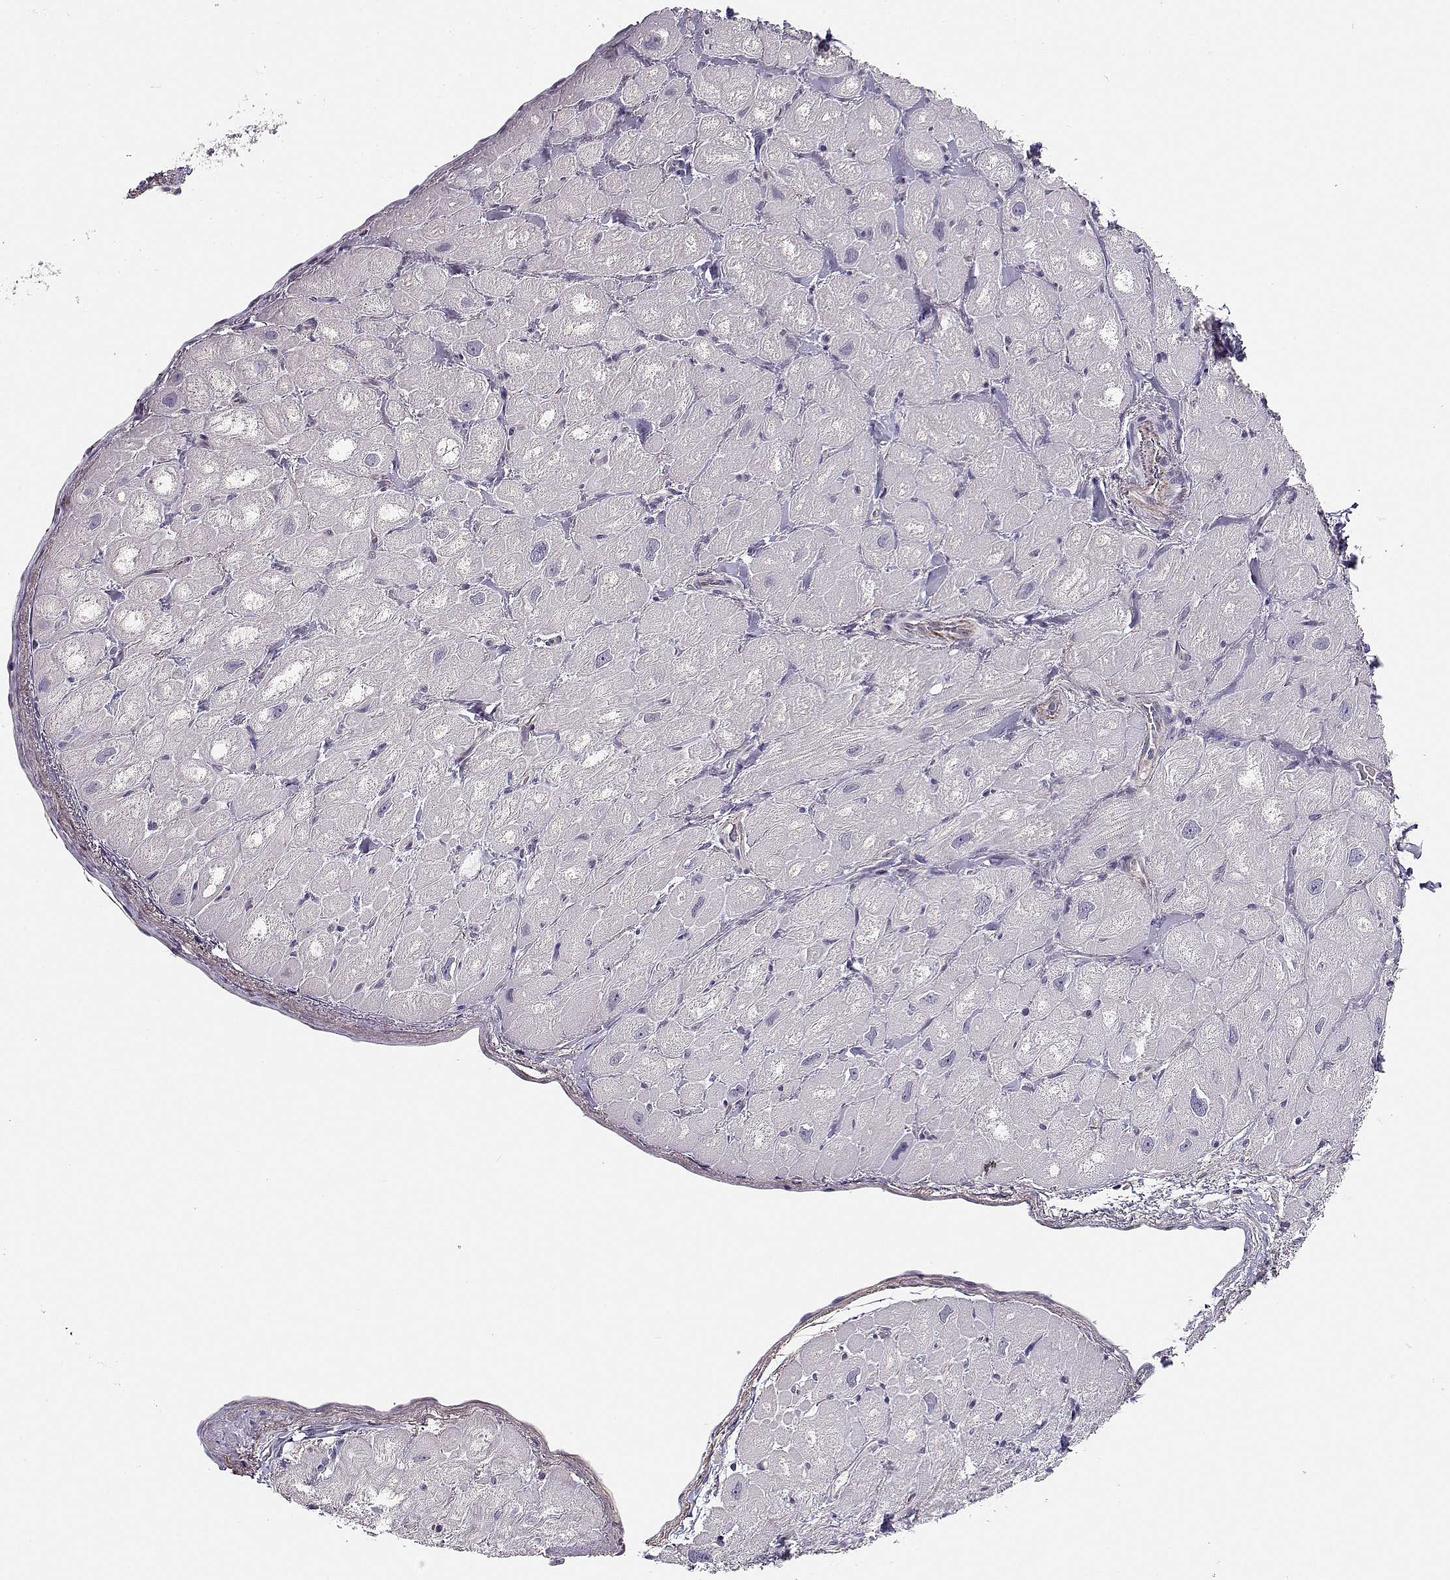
{"staining": {"intensity": "negative", "quantity": "none", "location": "none"}, "tissue": "heart muscle", "cell_type": "Cardiomyocytes", "image_type": "normal", "snomed": [{"axis": "morphology", "description": "Normal tissue, NOS"}, {"axis": "topography", "description": "Heart"}], "caption": "This is an immunohistochemistry histopathology image of benign human heart muscle. There is no positivity in cardiomyocytes.", "gene": "TMEM145", "patient": {"sex": "male", "age": 60}}